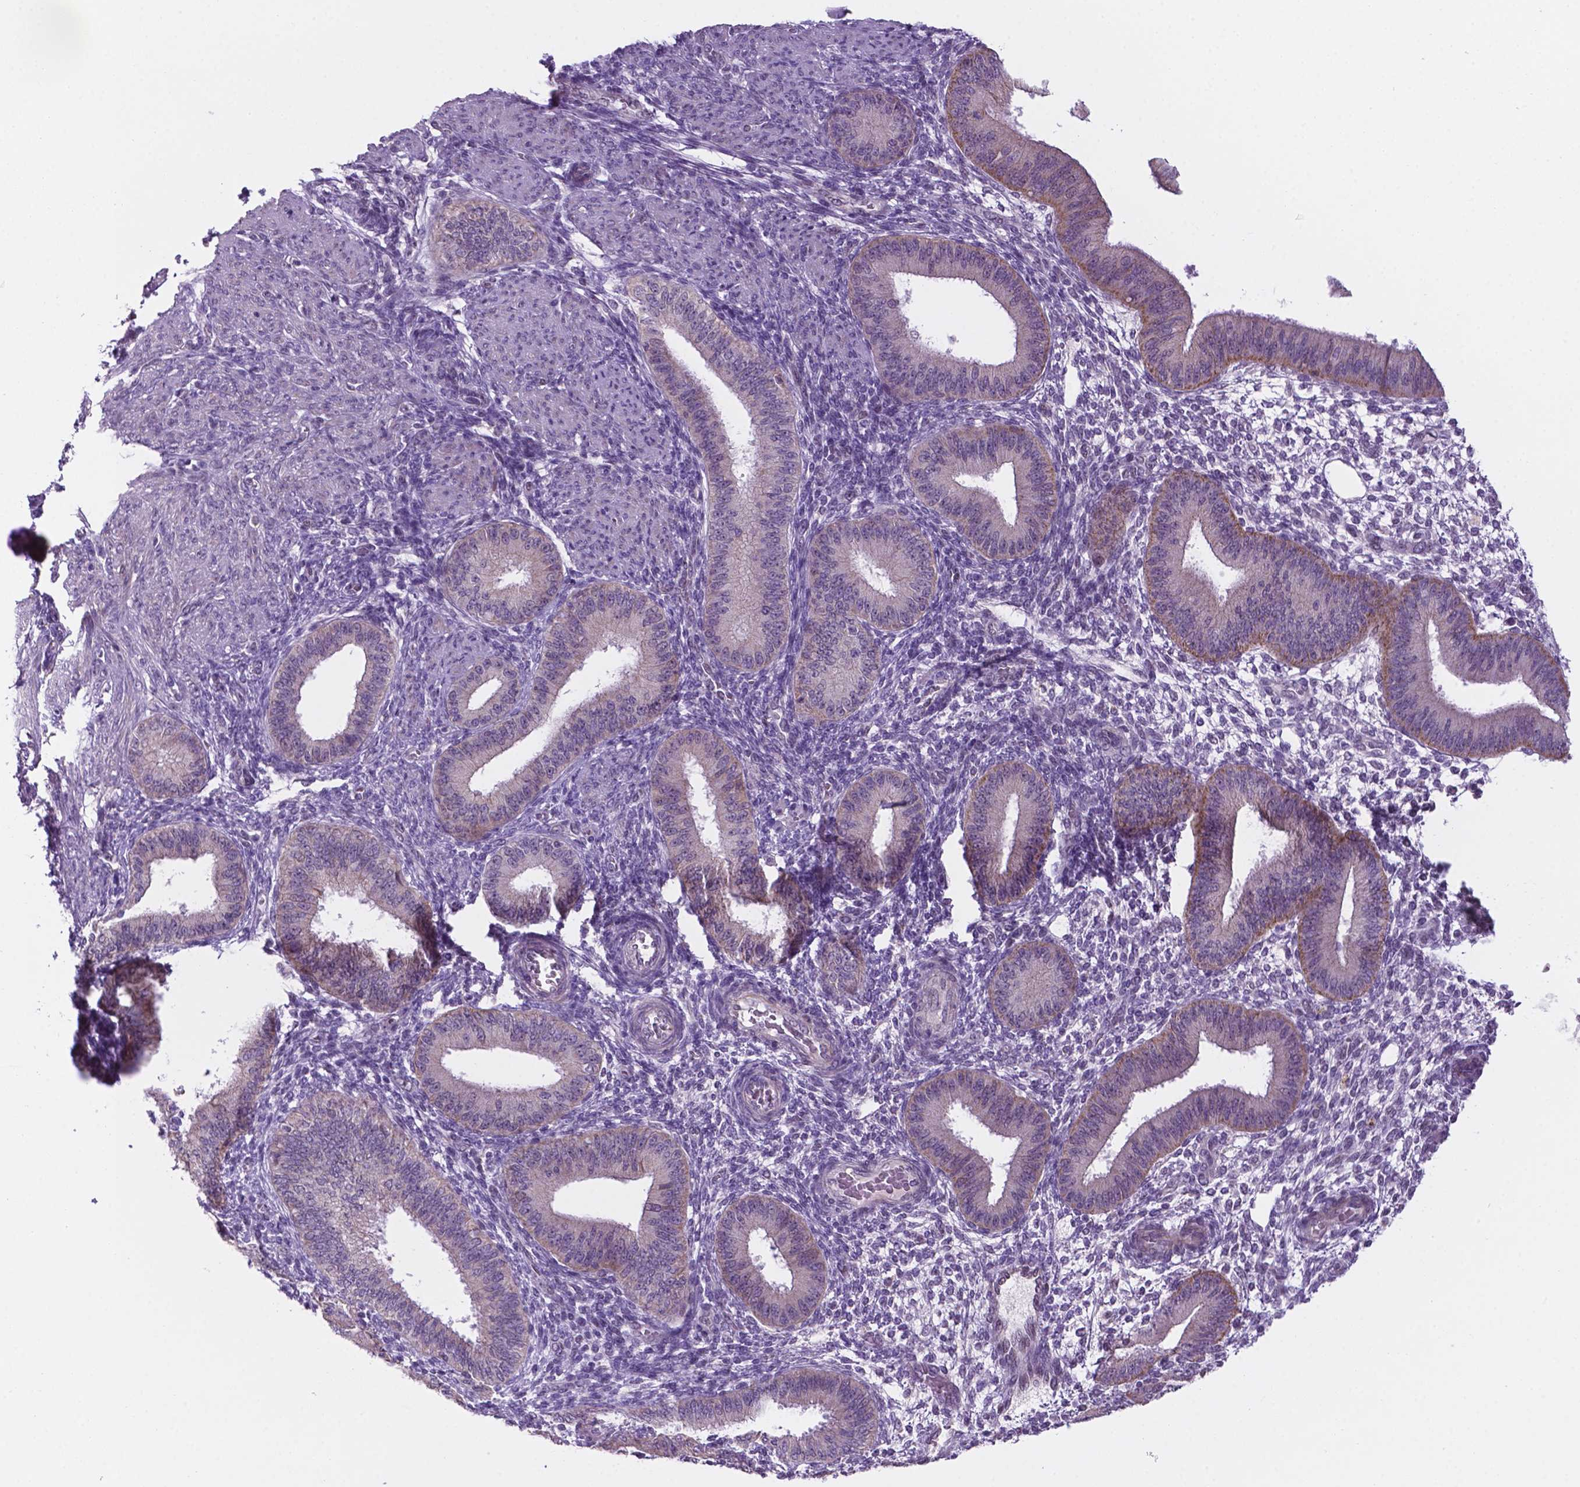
{"staining": {"intensity": "negative", "quantity": "none", "location": "none"}, "tissue": "endometrium", "cell_type": "Cells in endometrial stroma", "image_type": "normal", "snomed": [{"axis": "morphology", "description": "Normal tissue, NOS"}, {"axis": "topography", "description": "Endometrium"}], "caption": "Normal endometrium was stained to show a protein in brown. There is no significant expression in cells in endometrial stroma. (Brightfield microscopy of DAB (3,3'-diaminobenzidine) IHC at high magnification).", "gene": "C18orf21", "patient": {"sex": "female", "age": 39}}